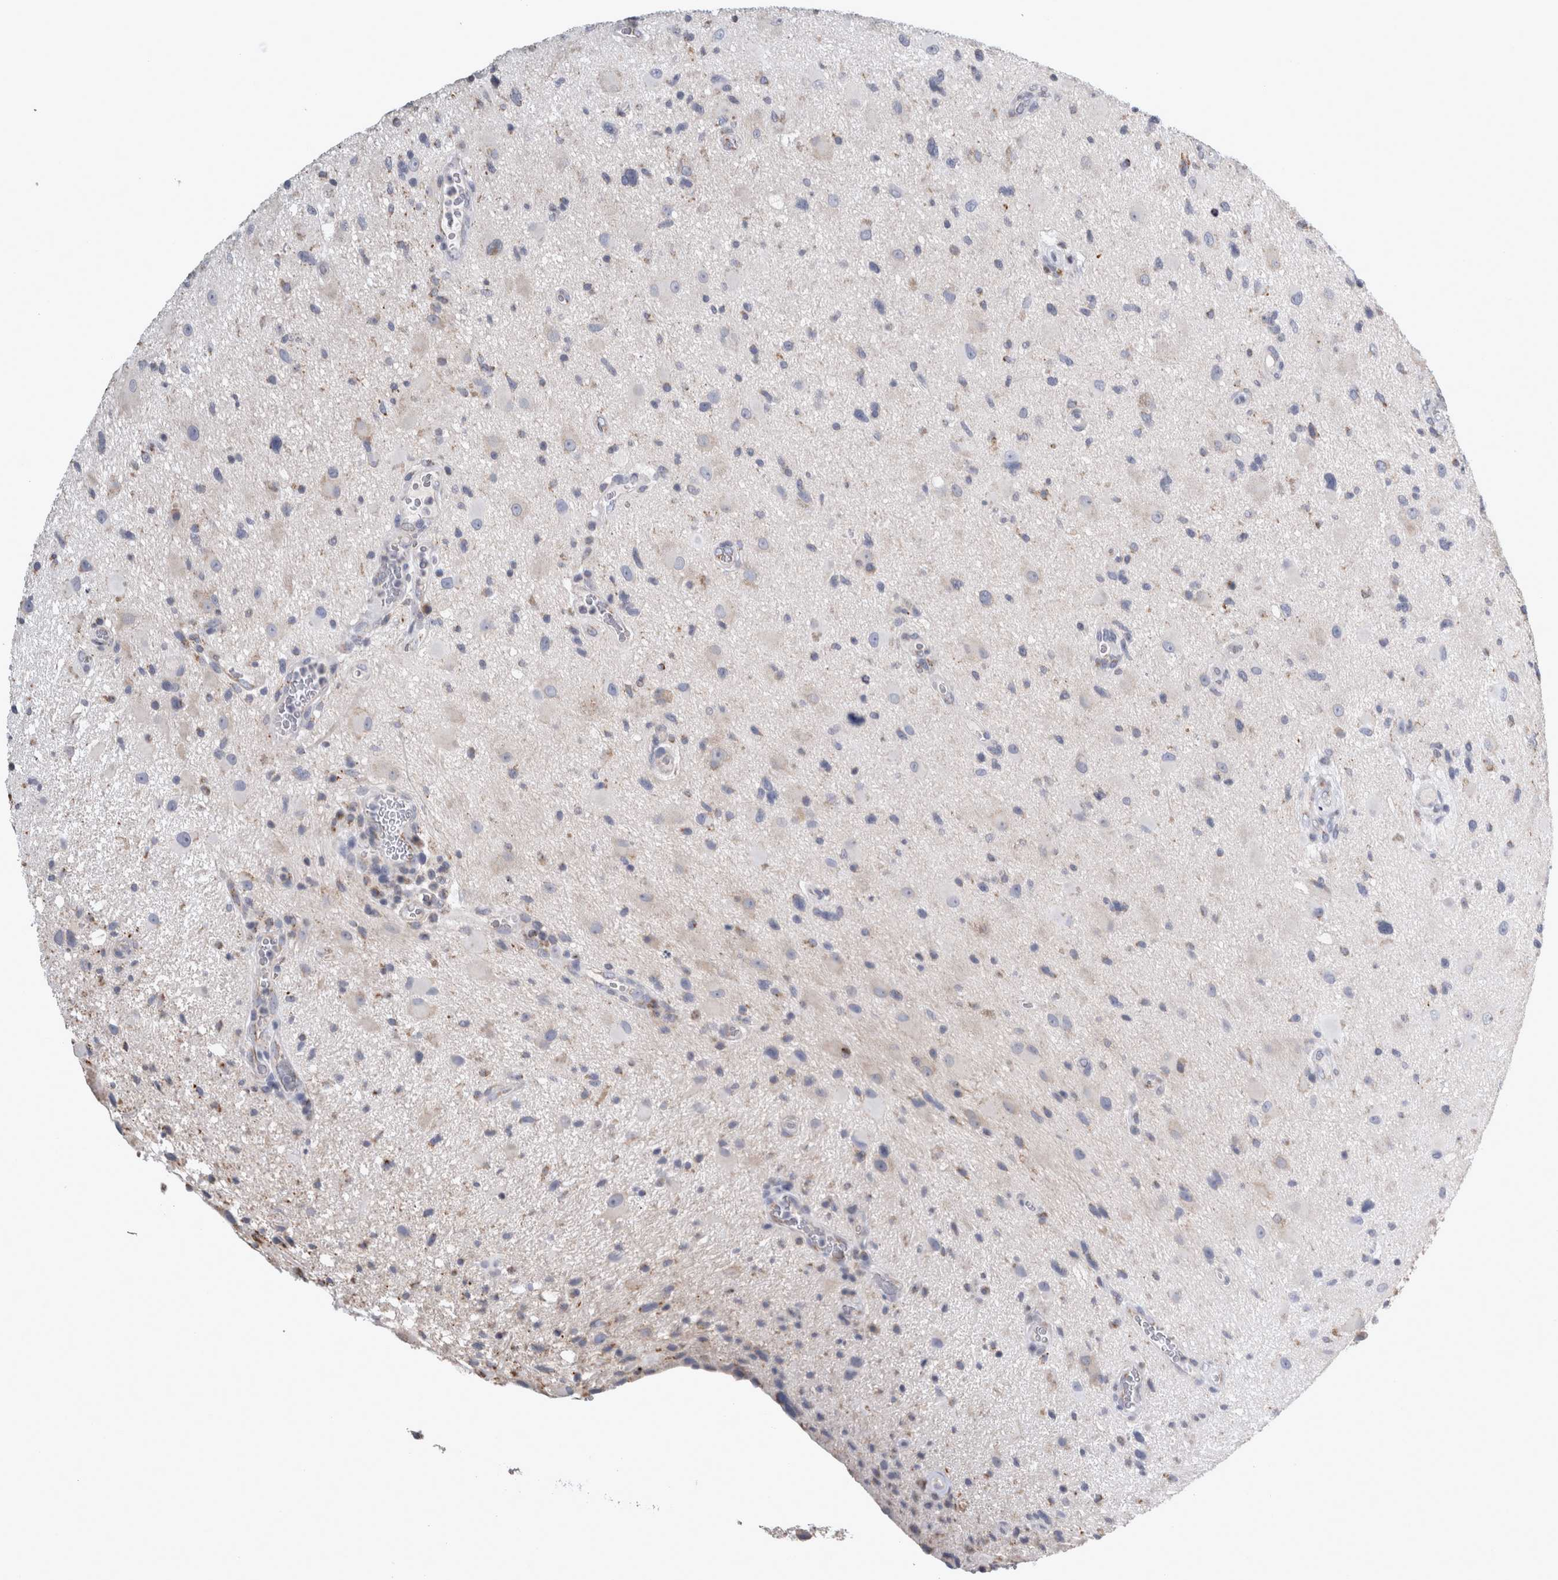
{"staining": {"intensity": "weak", "quantity": "<25%", "location": "cytoplasmic/membranous"}, "tissue": "glioma", "cell_type": "Tumor cells", "image_type": "cancer", "snomed": [{"axis": "morphology", "description": "Glioma, malignant, High grade"}, {"axis": "topography", "description": "Brain"}], "caption": "DAB immunohistochemical staining of human glioma displays no significant positivity in tumor cells.", "gene": "TCAP", "patient": {"sex": "male", "age": 33}}